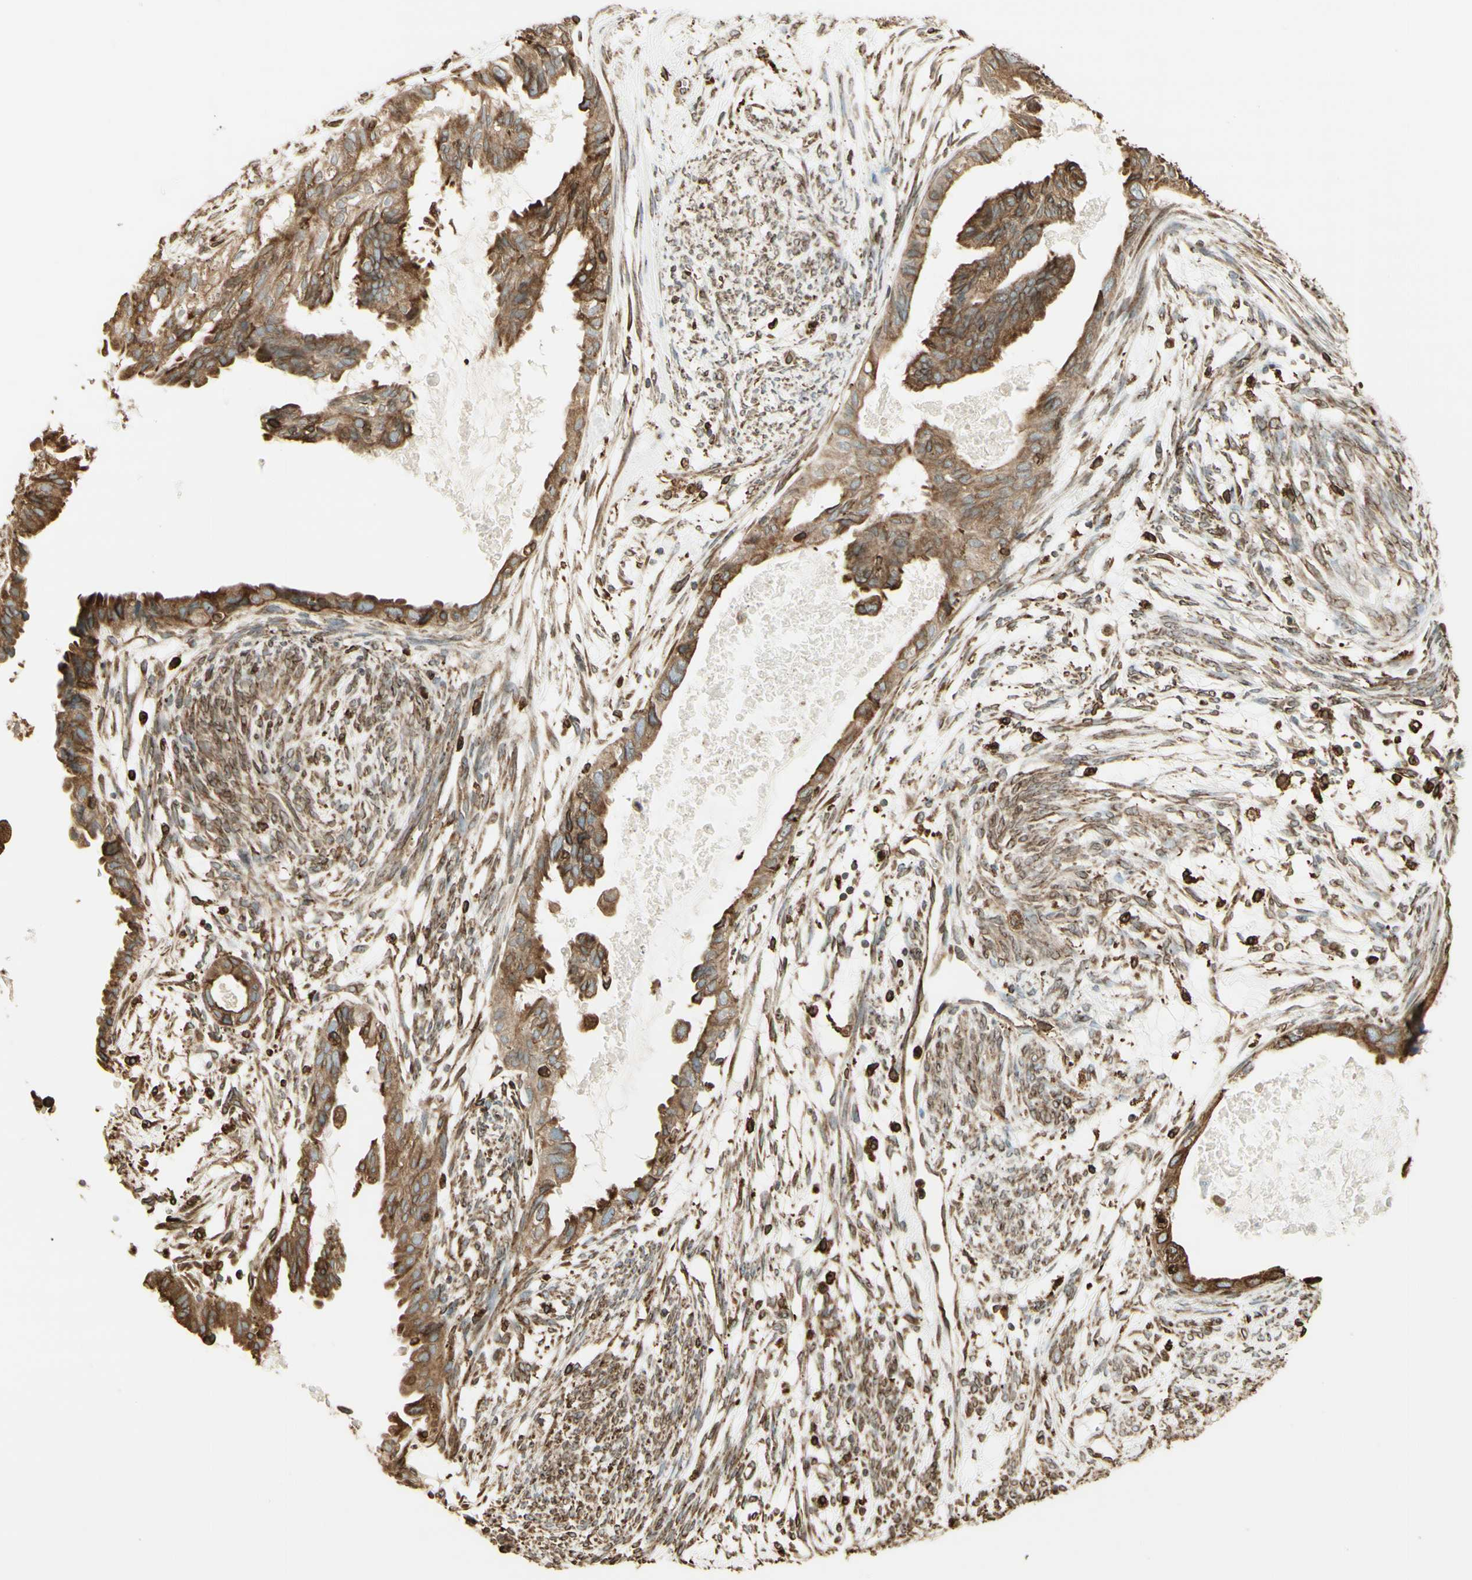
{"staining": {"intensity": "moderate", "quantity": ">75%", "location": "cytoplasmic/membranous"}, "tissue": "cervical cancer", "cell_type": "Tumor cells", "image_type": "cancer", "snomed": [{"axis": "morphology", "description": "Normal tissue, NOS"}, {"axis": "morphology", "description": "Adenocarcinoma, NOS"}, {"axis": "topography", "description": "Cervix"}, {"axis": "topography", "description": "Endometrium"}], "caption": "A micrograph of human cervical cancer stained for a protein exhibits moderate cytoplasmic/membranous brown staining in tumor cells. (DAB IHC with brightfield microscopy, high magnification).", "gene": "CANX", "patient": {"sex": "female", "age": 86}}